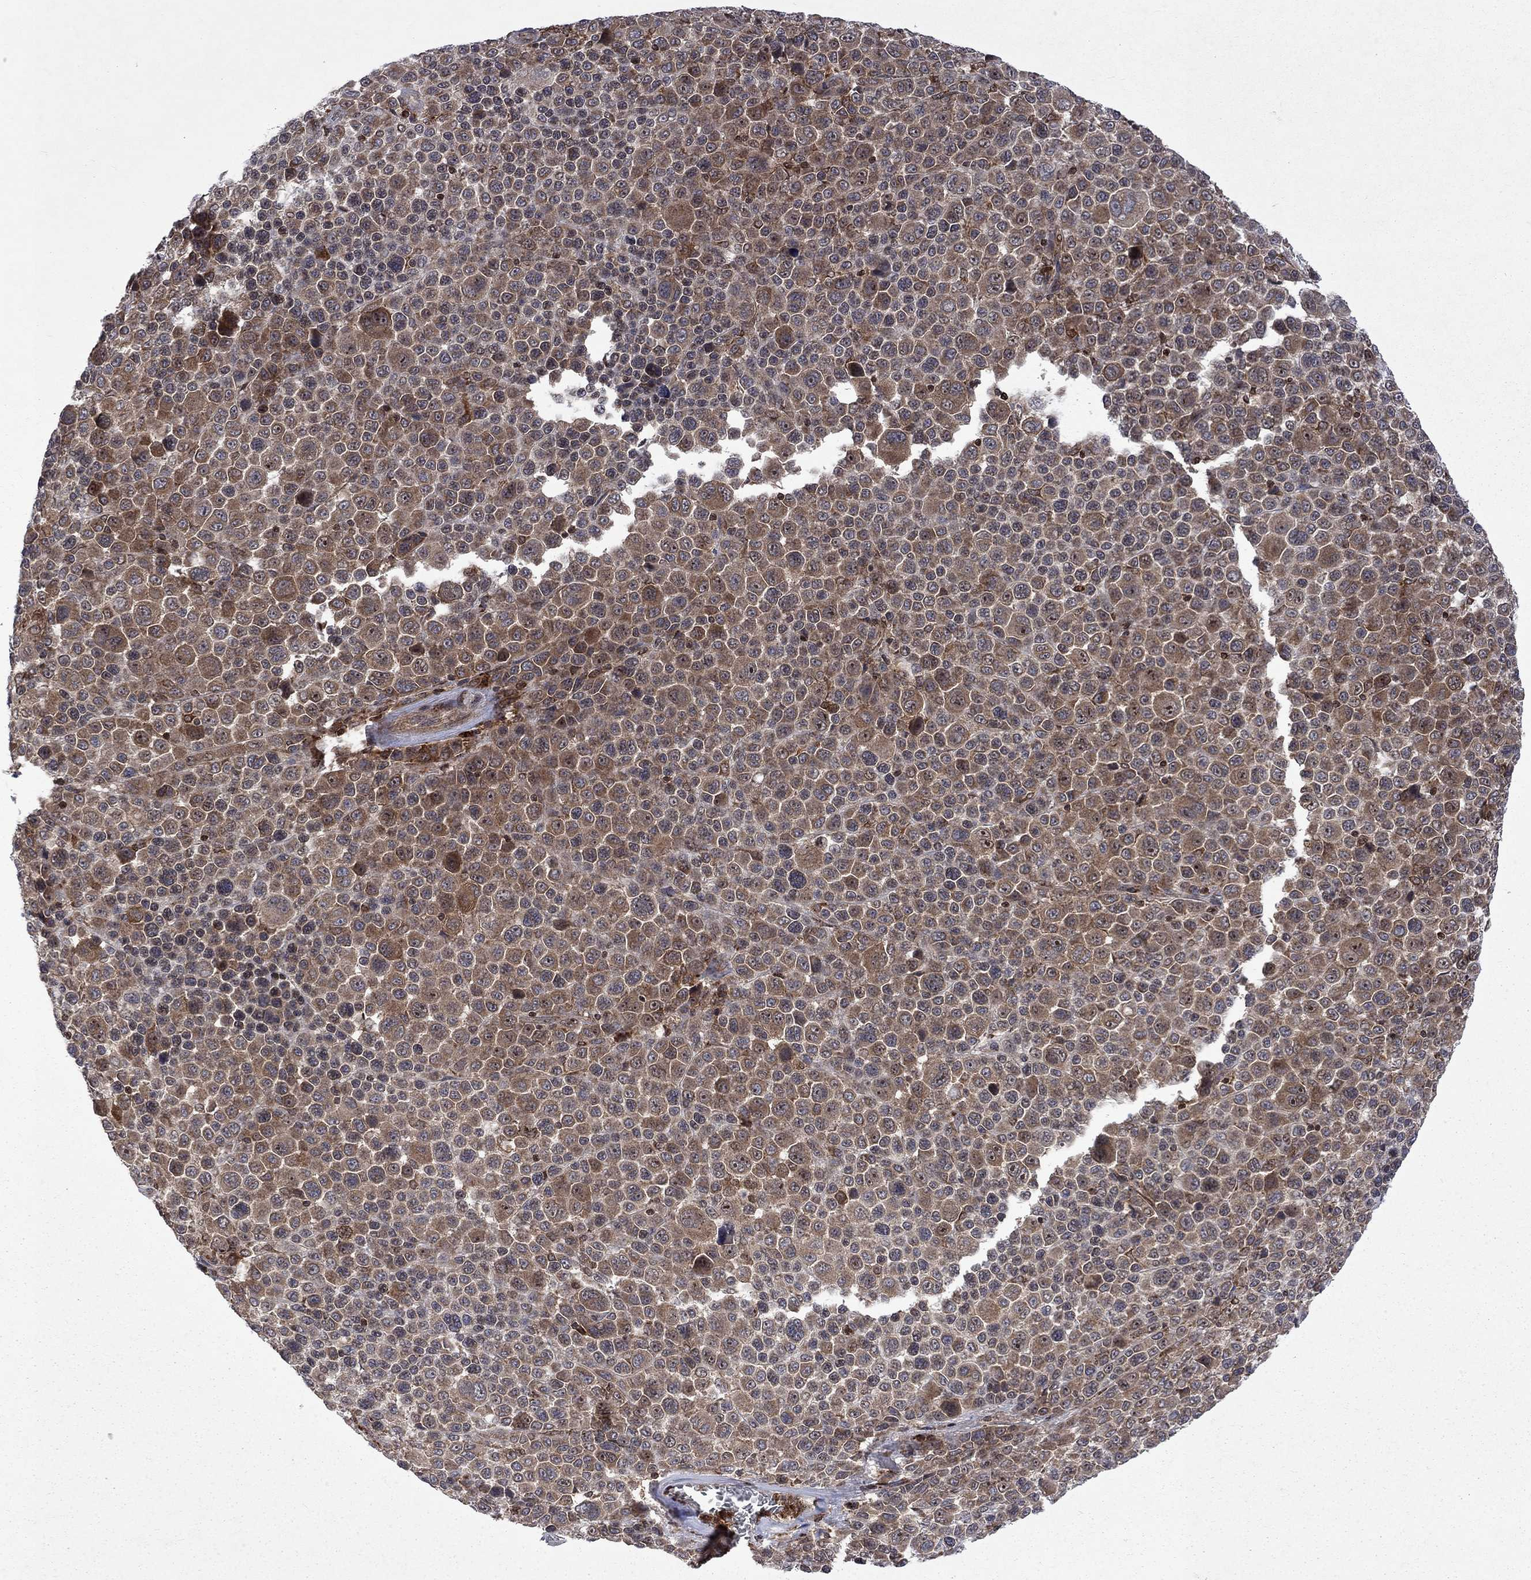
{"staining": {"intensity": "moderate", "quantity": ">75%", "location": "cytoplasmic/membranous"}, "tissue": "melanoma", "cell_type": "Tumor cells", "image_type": "cancer", "snomed": [{"axis": "morphology", "description": "Malignant melanoma, NOS"}, {"axis": "topography", "description": "Skin"}], "caption": "Immunohistochemical staining of human malignant melanoma shows moderate cytoplasmic/membranous protein staining in approximately >75% of tumor cells.", "gene": "TMEM33", "patient": {"sex": "female", "age": 57}}